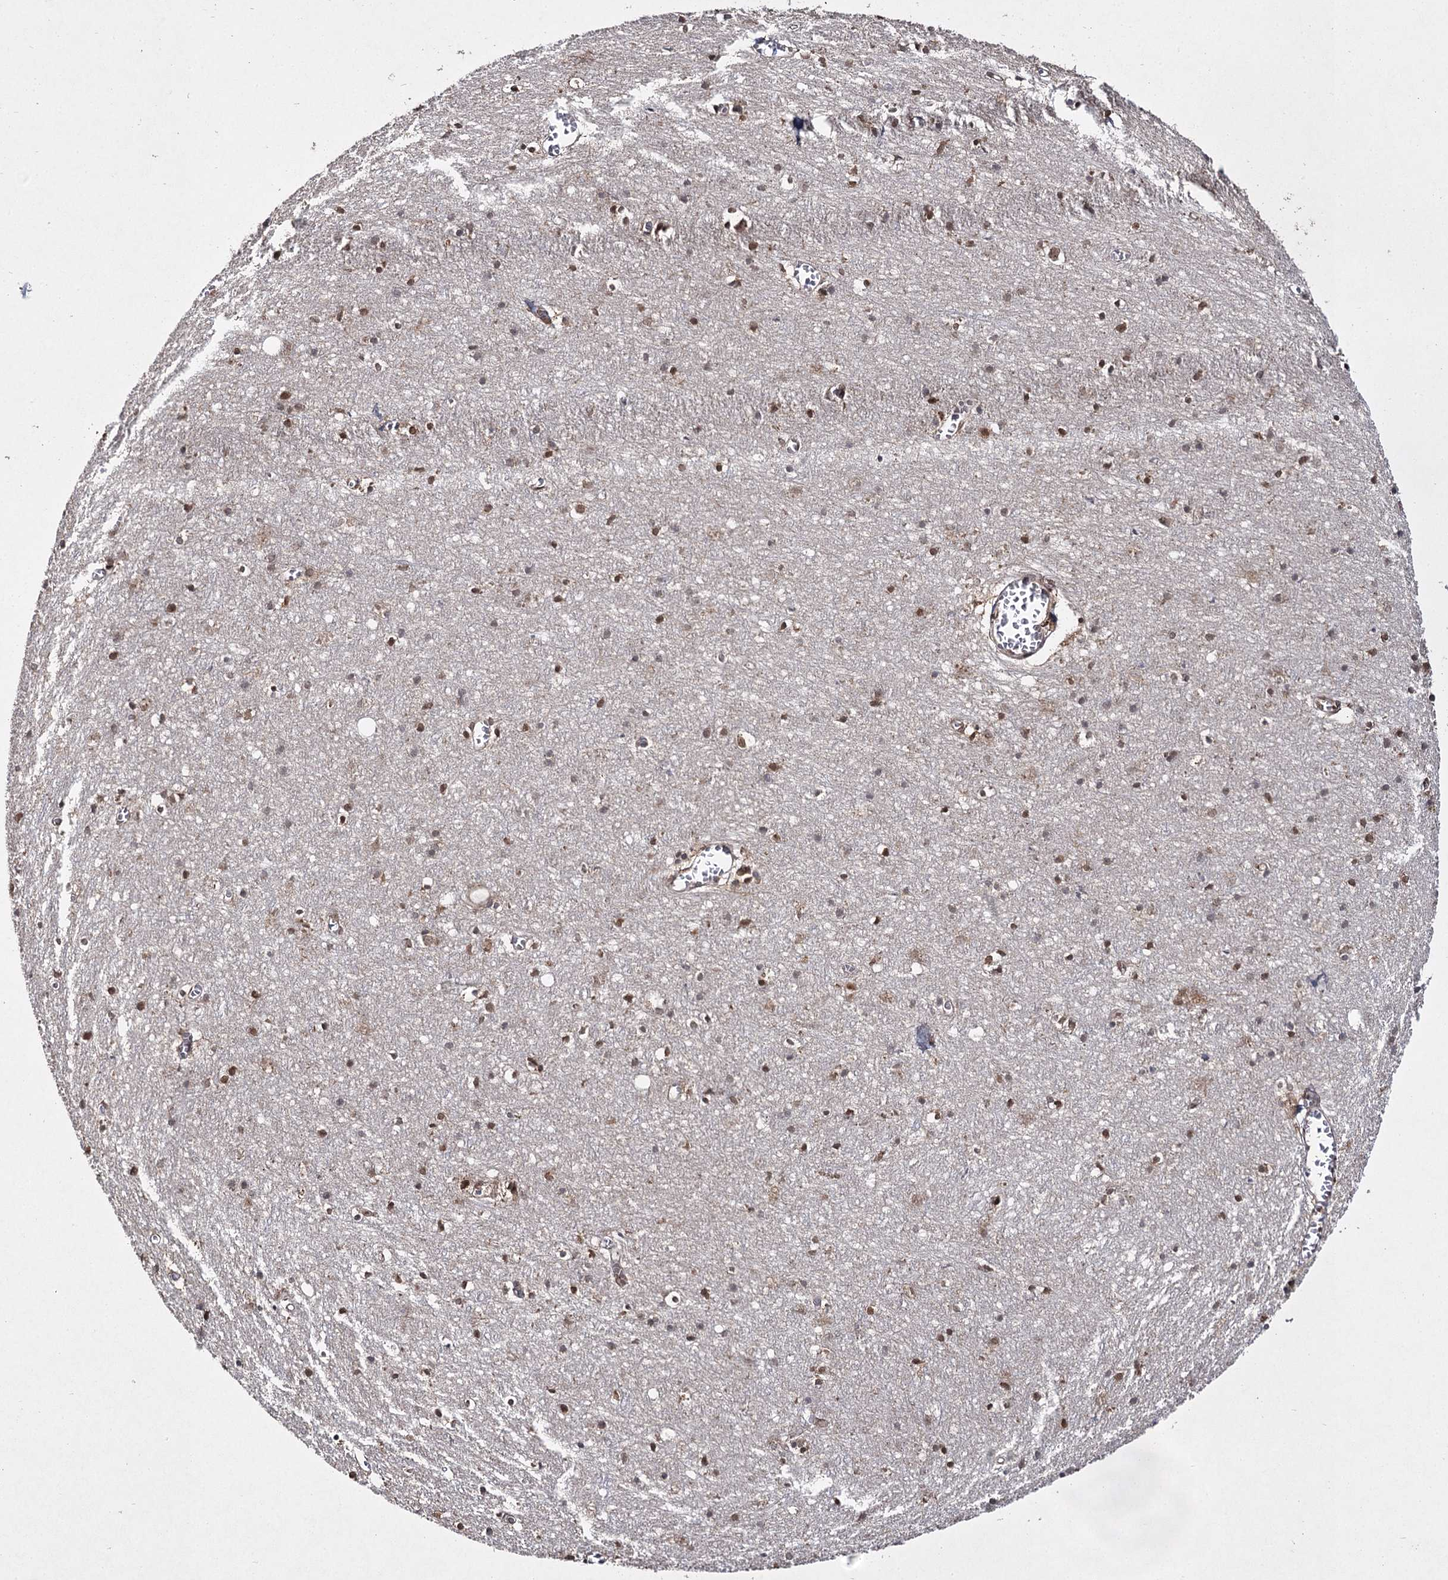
{"staining": {"intensity": "moderate", "quantity": "25%-75%", "location": "nuclear"}, "tissue": "cerebral cortex", "cell_type": "Endothelial cells", "image_type": "normal", "snomed": [{"axis": "morphology", "description": "Normal tissue, NOS"}, {"axis": "topography", "description": "Cerebral cortex"}], "caption": "A medium amount of moderate nuclear expression is identified in approximately 25%-75% of endothelial cells in unremarkable cerebral cortex.", "gene": "TRNT1", "patient": {"sex": "female", "age": 64}}